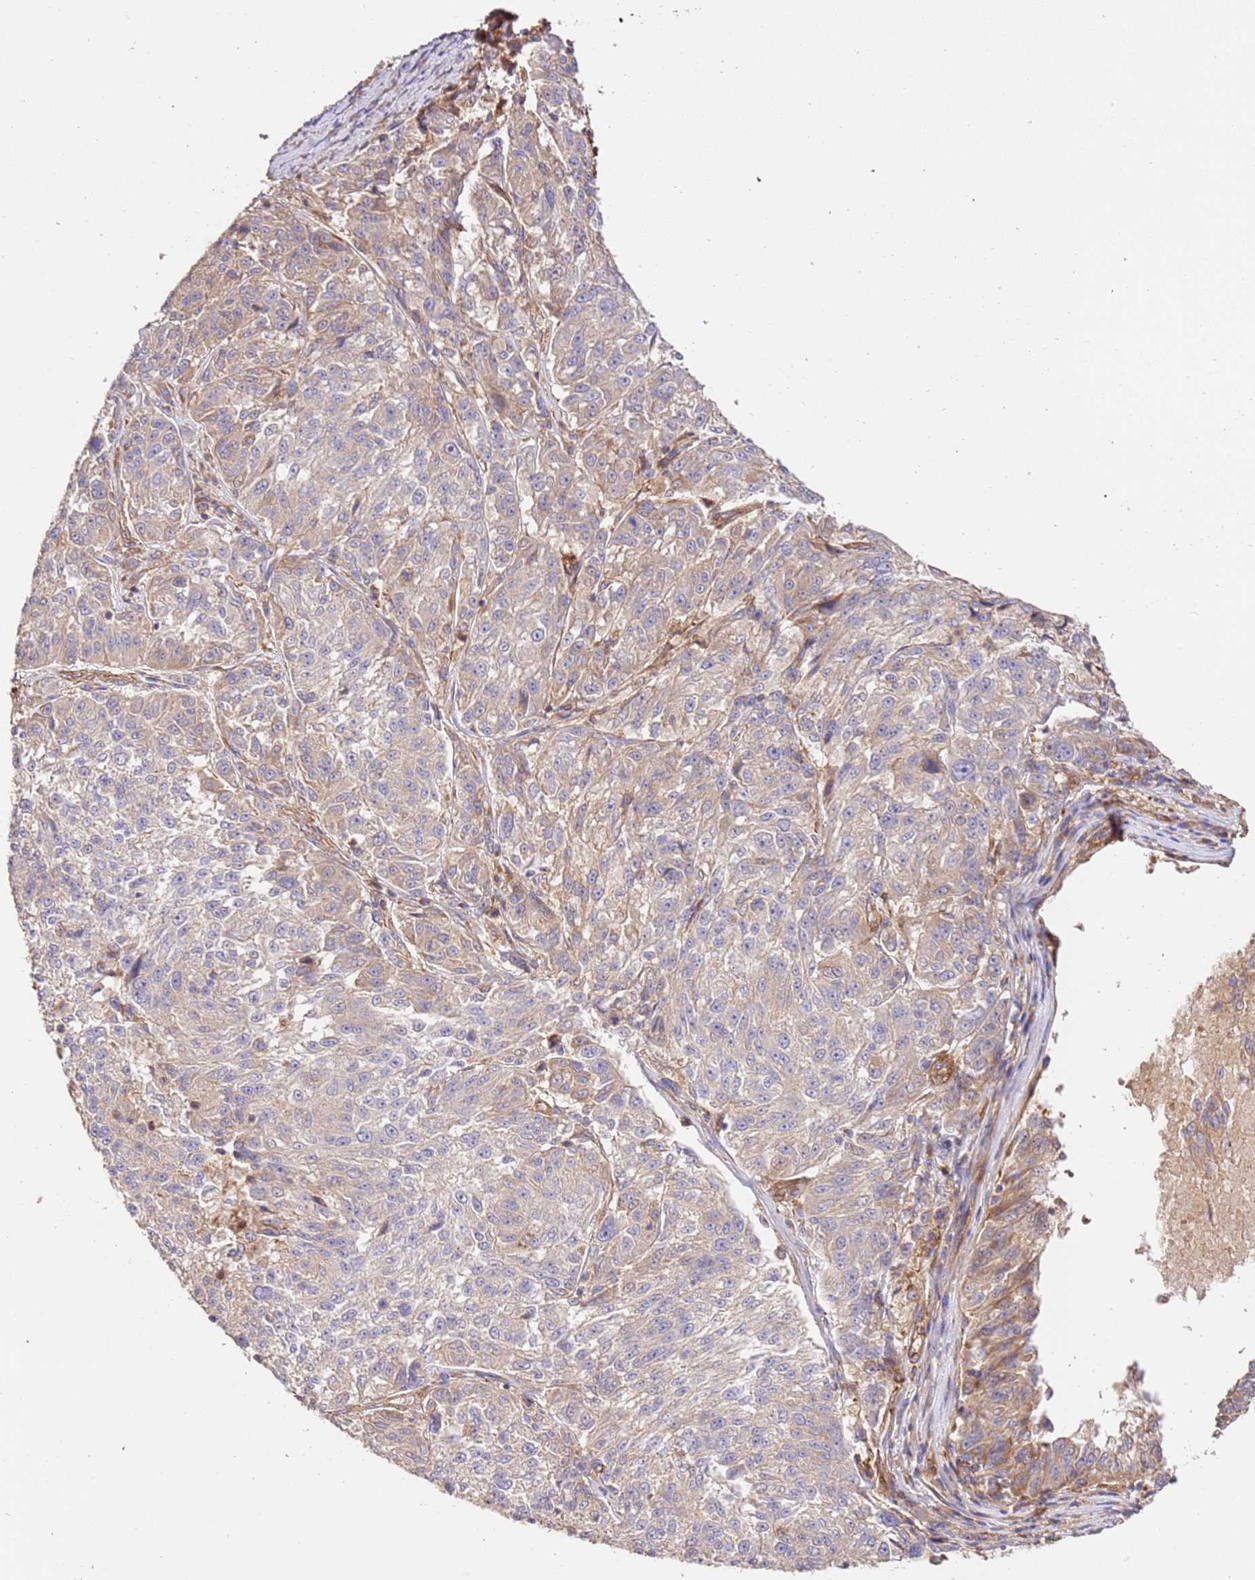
{"staining": {"intensity": "moderate", "quantity": "25%-75%", "location": "cytoplasmic/membranous"}, "tissue": "melanoma", "cell_type": "Tumor cells", "image_type": "cancer", "snomed": [{"axis": "morphology", "description": "Malignant melanoma, NOS"}, {"axis": "topography", "description": "Skin"}], "caption": "The image shows a brown stain indicating the presence of a protein in the cytoplasmic/membranous of tumor cells in malignant melanoma. (Brightfield microscopy of DAB IHC at high magnification).", "gene": "ZBTB39", "patient": {"sex": "male", "age": 53}}